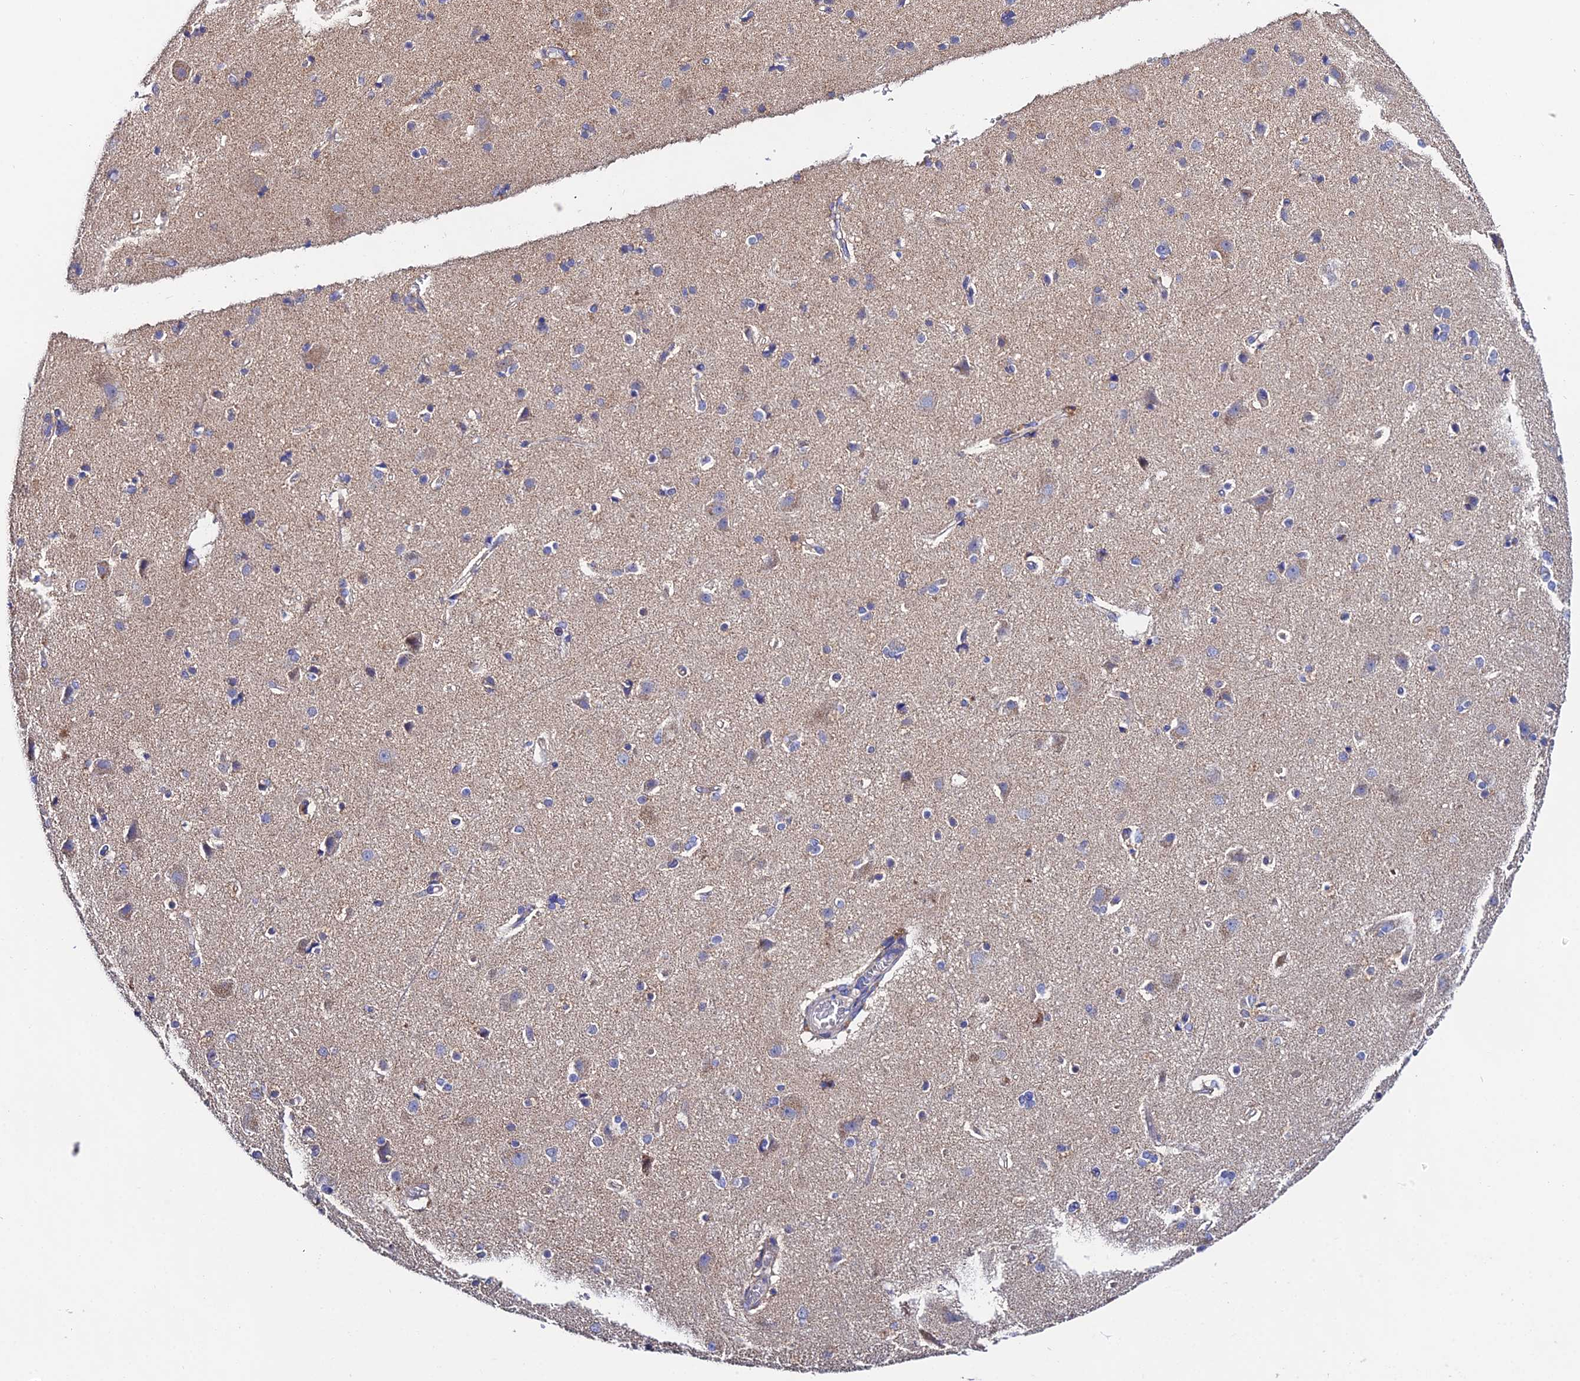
{"staining": {"intensity": "weak", "quantity": "25%-75%", "location": "cytoplasmic/membranous"}, "tissue": "cerebral cortex", "cell_type": "Endothelial cells", "image_type": "normal", "snomed": [{"axis": "morphology", "description": "Normal tissue, NOS"}, {"axis": "topography", "description": "Cerebral cortex"}], "caption": "About 25%-75% of endothelial cells in normal human cerebral cortex demonstrate weak cytoplasmic/membranous protein positivity as visualized by brown immunohistochemical staining.", "gene": "PPP2R2A", "patient": {"sex": "female", "age": 54}}